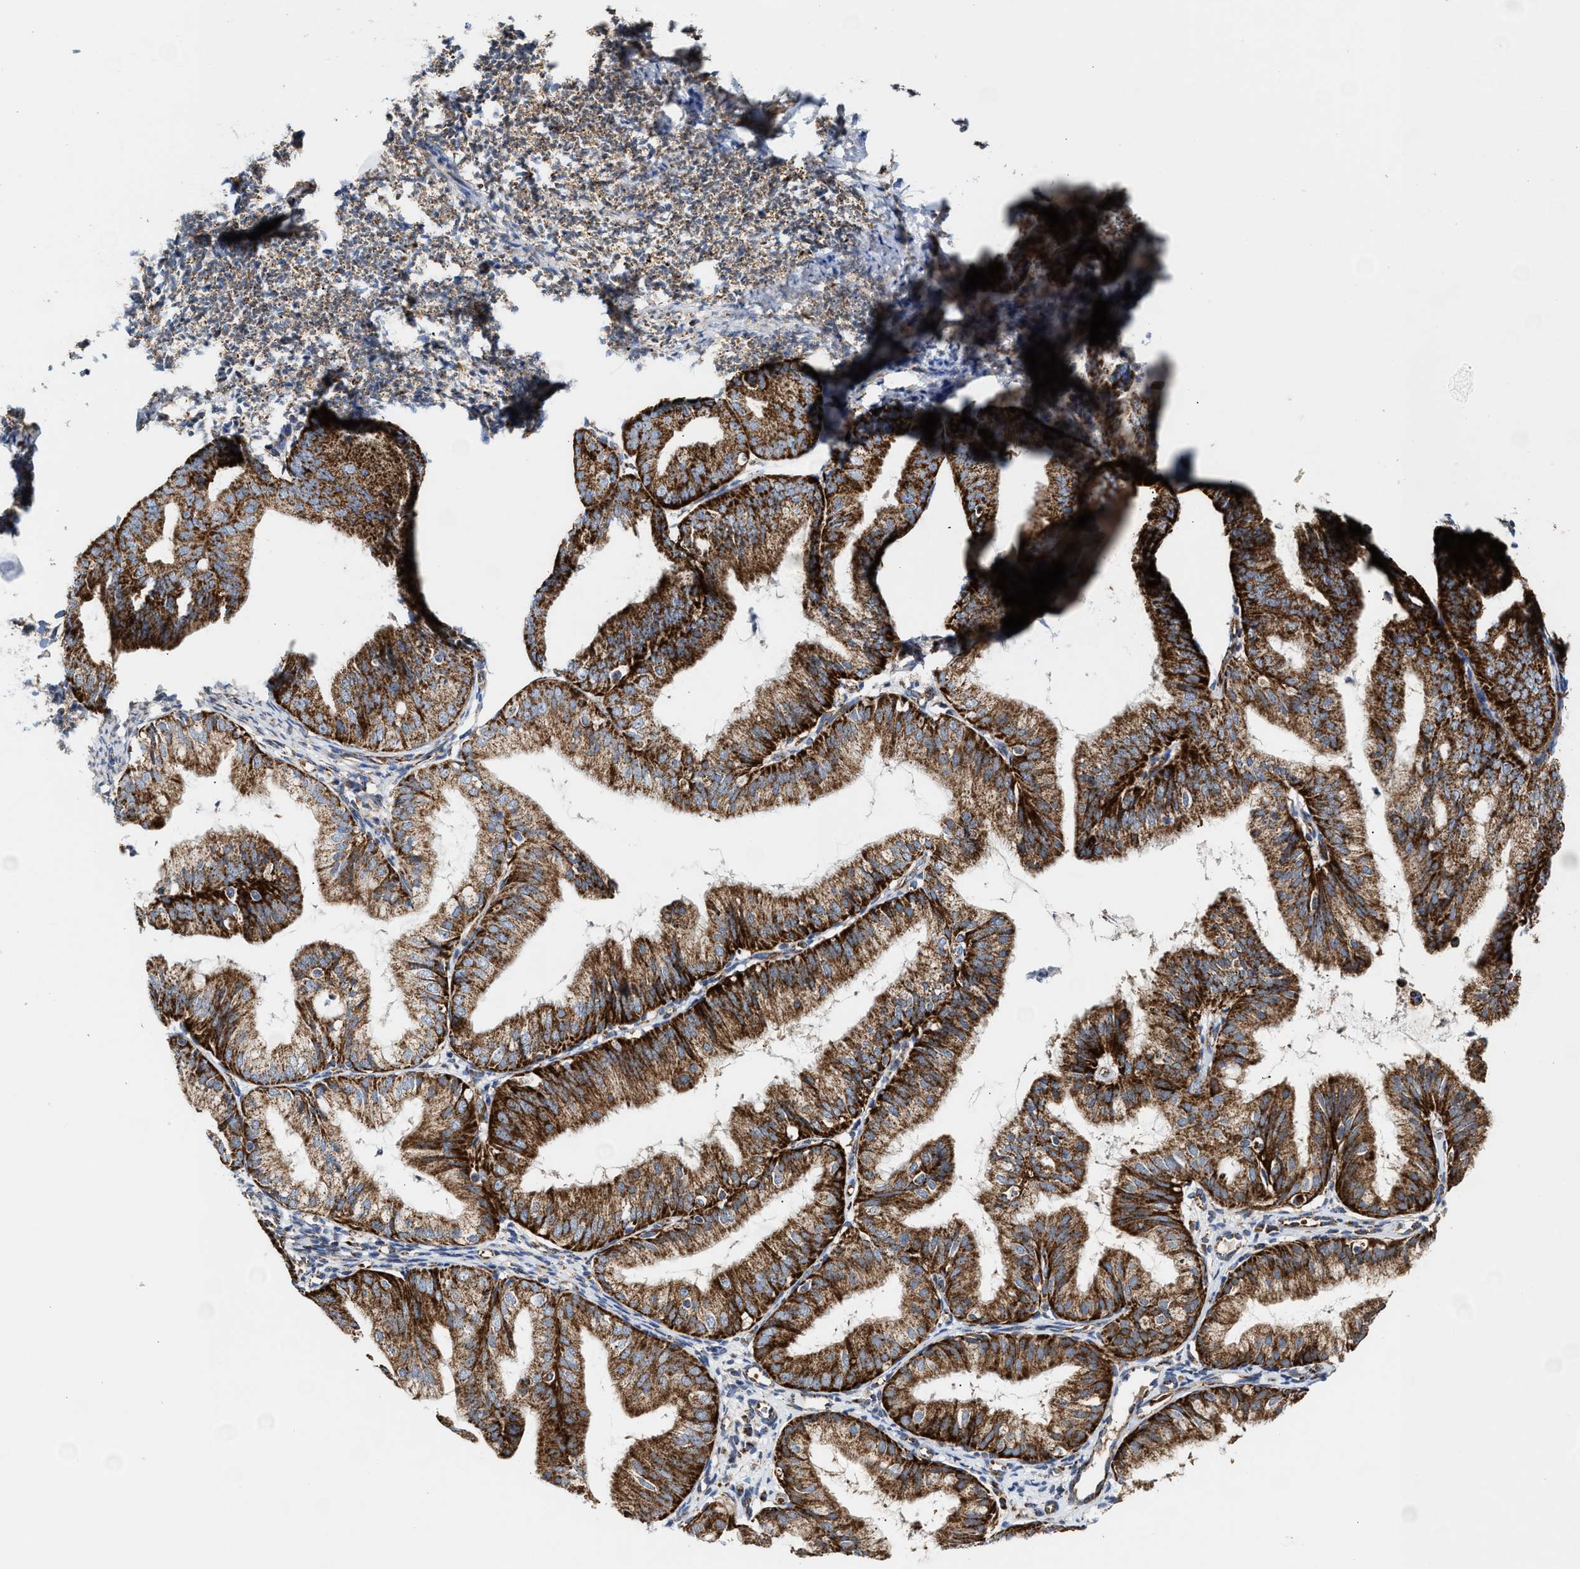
{"staining": {"intensity": "strong", "quantity": ">75%", "location": "cytoplasmic/membranous"}, "tissue": "endometrial cancer", "cell_type": "Tumor cells", "image_type": "cancer", "snomed": [{"axis": "morphology", "description": "Adenocarcinoma, NOS"}, {"axis": "topography", "description": "Endometrium"}], "caption": "The photomicrograph displays a brown stain indicating the presence of a protein in the cytoplasmic/membranous of tumor cells in endometrial cancer (adenocarcinoma).", "gene": "MECR", "patient": {"sex": "female", "age": 63}}